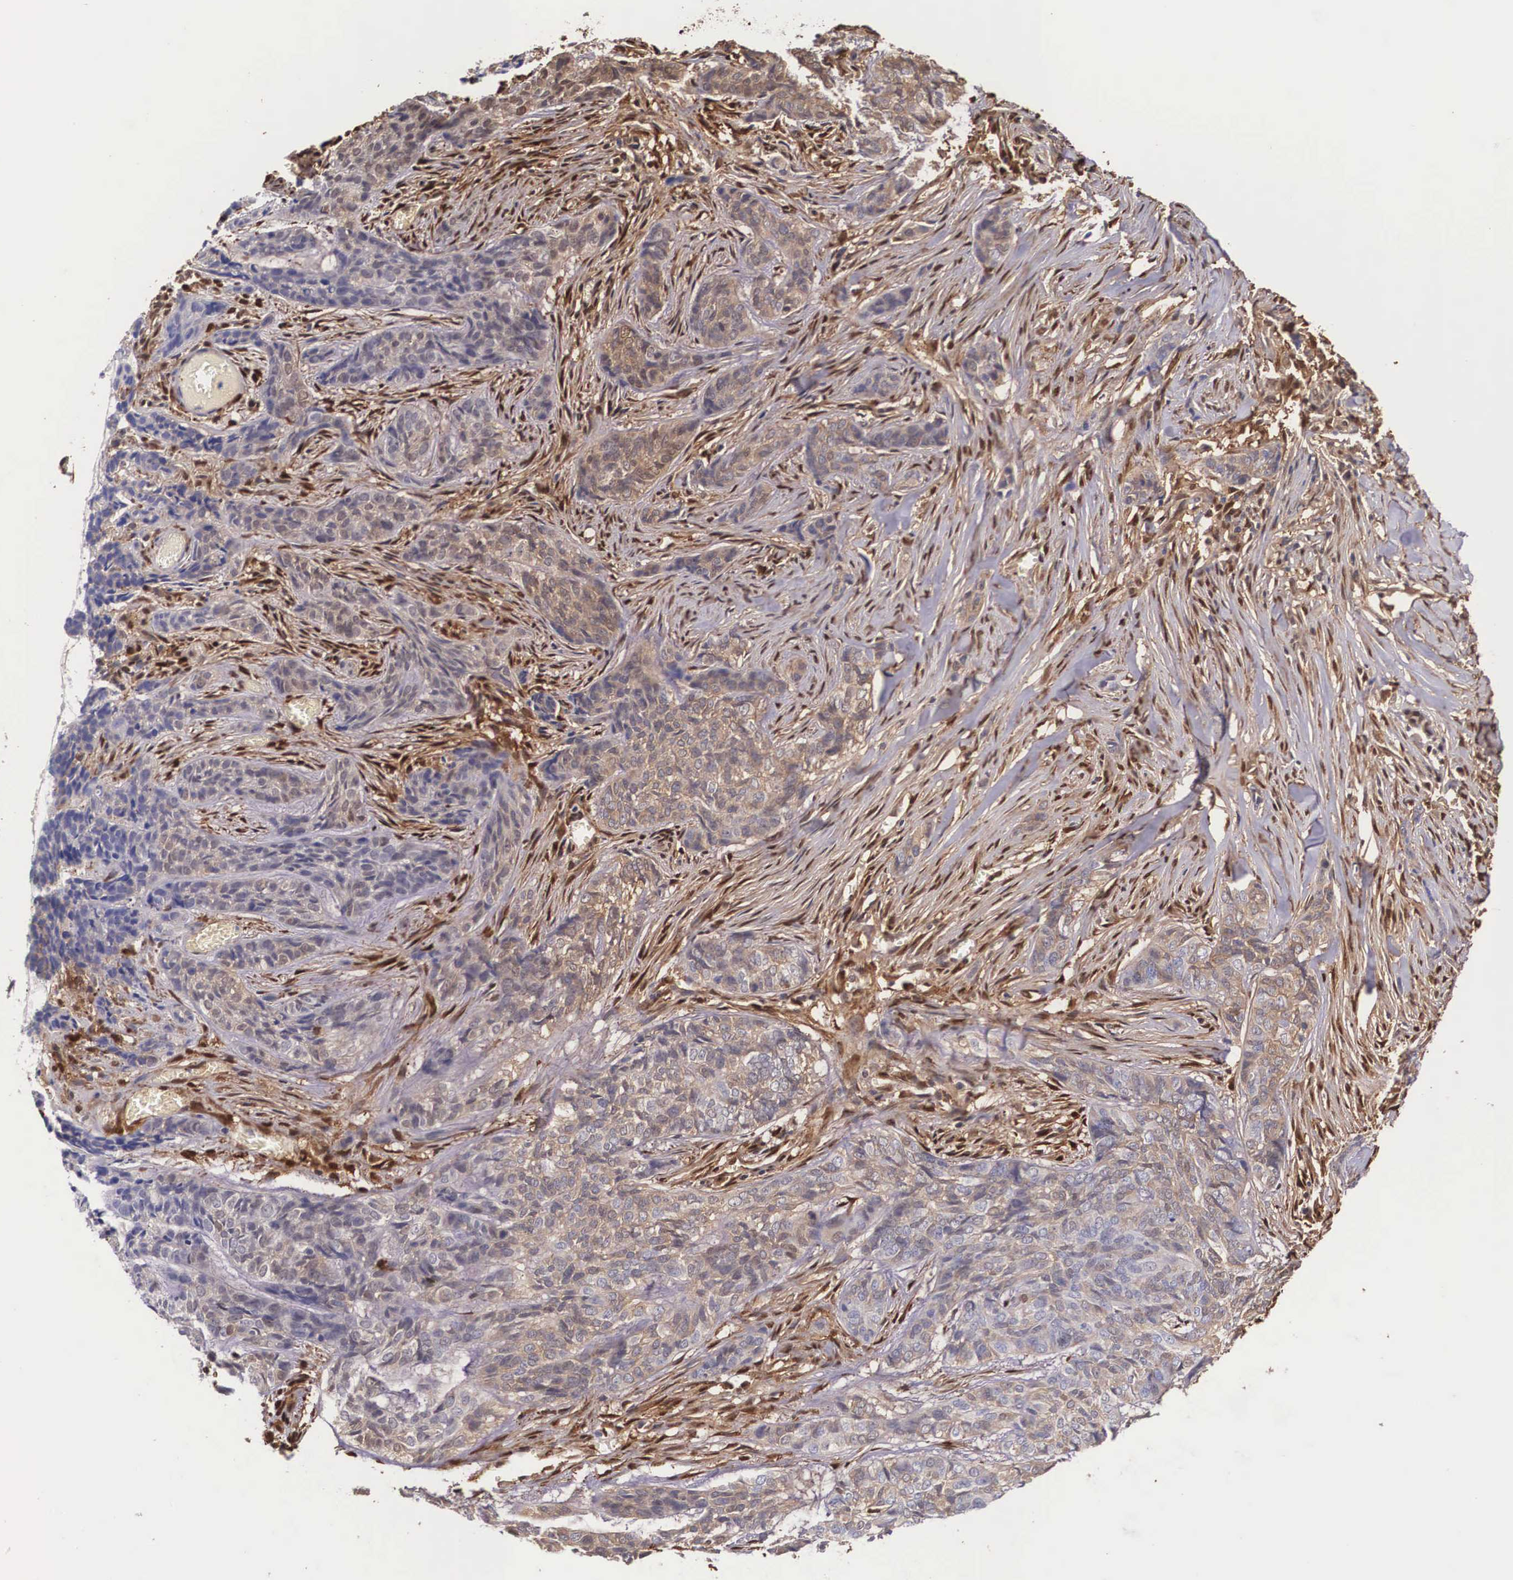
{"staining": {"intensity": "negative", "quantity": "none", "location": "none"}, "tissue": "skin cancer", "cell_type": "Tumor cells", "image_type": "cancer", "snomed": [{"axis": "morphology", "description": "Normal tissue, NOS"}, {"axis": "morphology", "description": "Basal cell carcinoma"}, {"axis": "topography", "description": "Skin"}], "caption": "Basal cell carcinoma (skin) was stained to show a protein in brown. There is no significant staining in tumor cells. (DAB (3,3'-diaminobenzidine) immunohistochemistry with hematoxylin counter stain).", "gene": "LGALS1", "patient": {"sex": "female", "age": 65}}